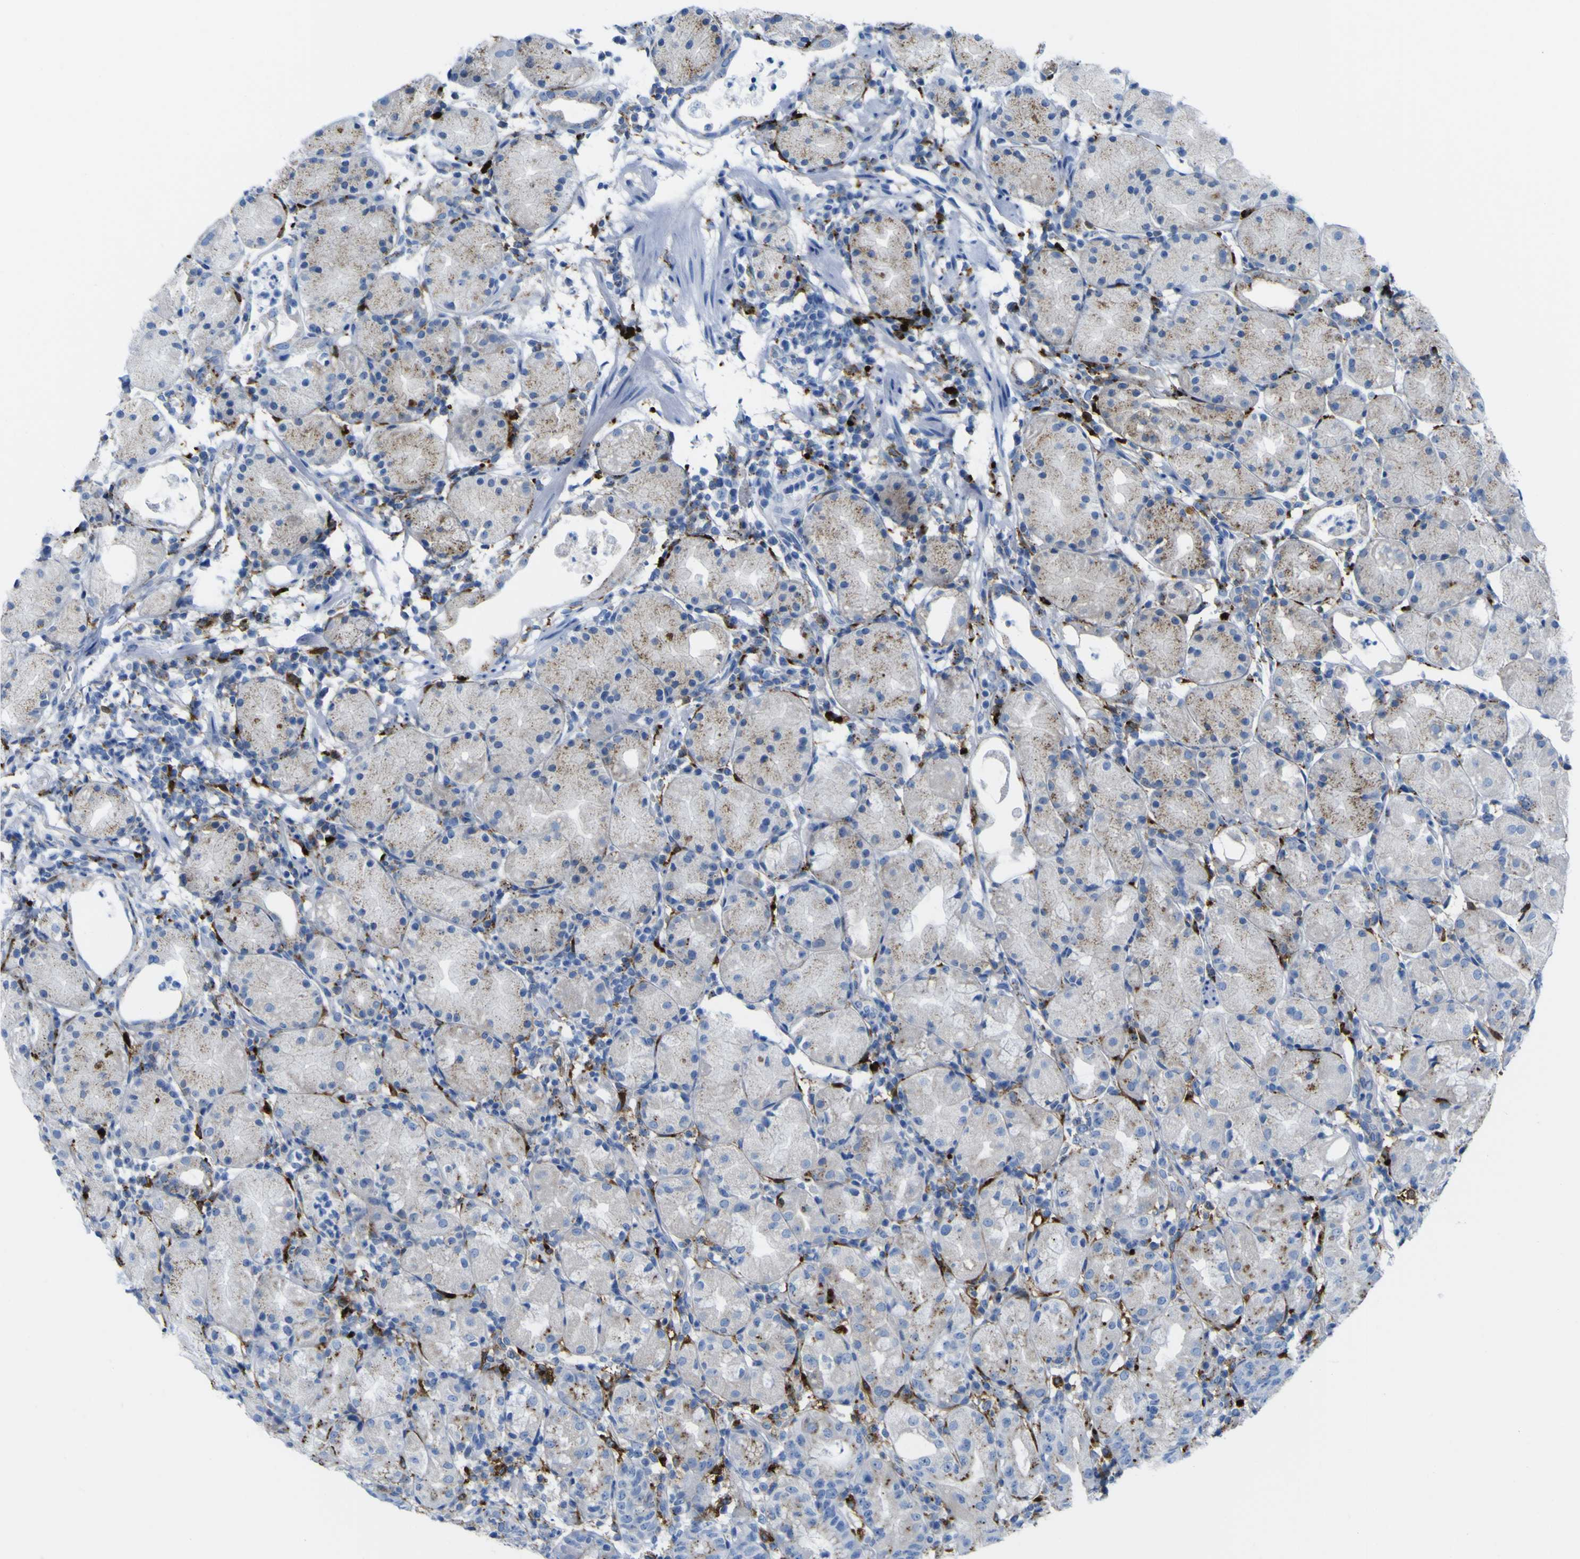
{"staining": {"intensity": "moderate", "quantity": "25%-75%", "location": "cytoplasmic/membranous"}, "tissue": "stomach", "cell_type": "Glandular cells", "image_type": "normal", "snomed": [{"axis": "morphology", "description": "Normal tissue, NOS"}, {"axis": "topography", "description": "Stomach"}, {"axis": "topography", "description": "Stomach, lower"}], "caption": "Brown immunohistochemical staining in unremarkable stomach demonstrates moderate cytoplasmic/membranous staining in approximately 25%-75% of glandular cells. Using DAB (3,3'-diaminobenzidine) (brown) and hematoxylin (blue) stains, captured at high magnification using brightfield microscopy.", "gene": "PLD3", "patient": {"sex": "female", "age": 75}}